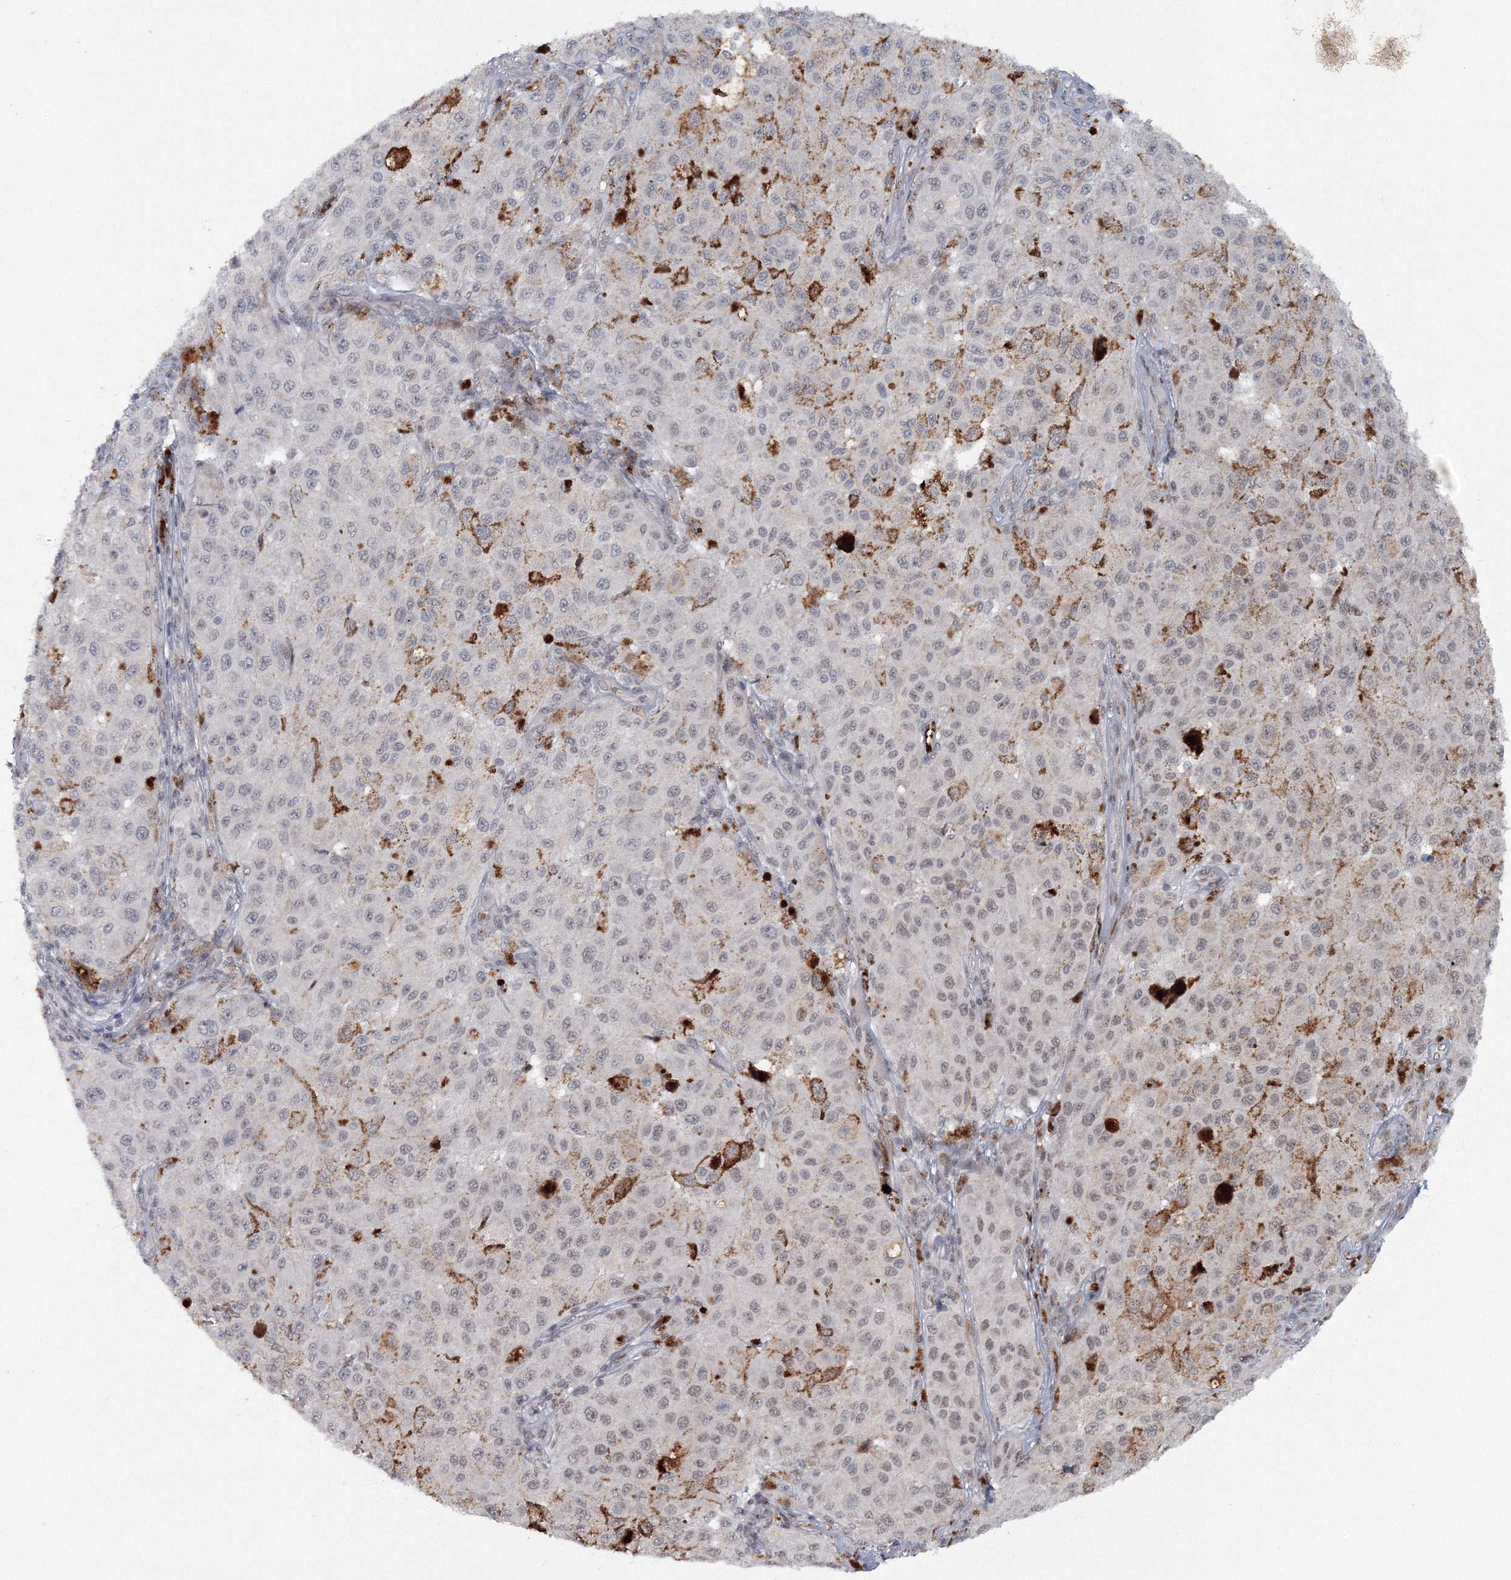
{"staining": {"intensity": "negative", "quantity": "none", "location": "none"}, "tissue": "melanoma", "cell_type": "Tumor cells", "image_type": "cancer", "snomed": [{"axis": "morphology", "description": "Malignant melanoma, NOS"}, {"axis": "topography", "description": "Skin"}], "caption": "This is a micrograph of immunohistochemistry (IHC) staining of melanoma, which shows no staining in tumor cells. (DAB (3,3'-diaminobenzidine) immunohistochemistry (IHC) with hematoxylin counter stain).", "gene": "C3orf33", "patient": {"sex": "female", "age": 64}}